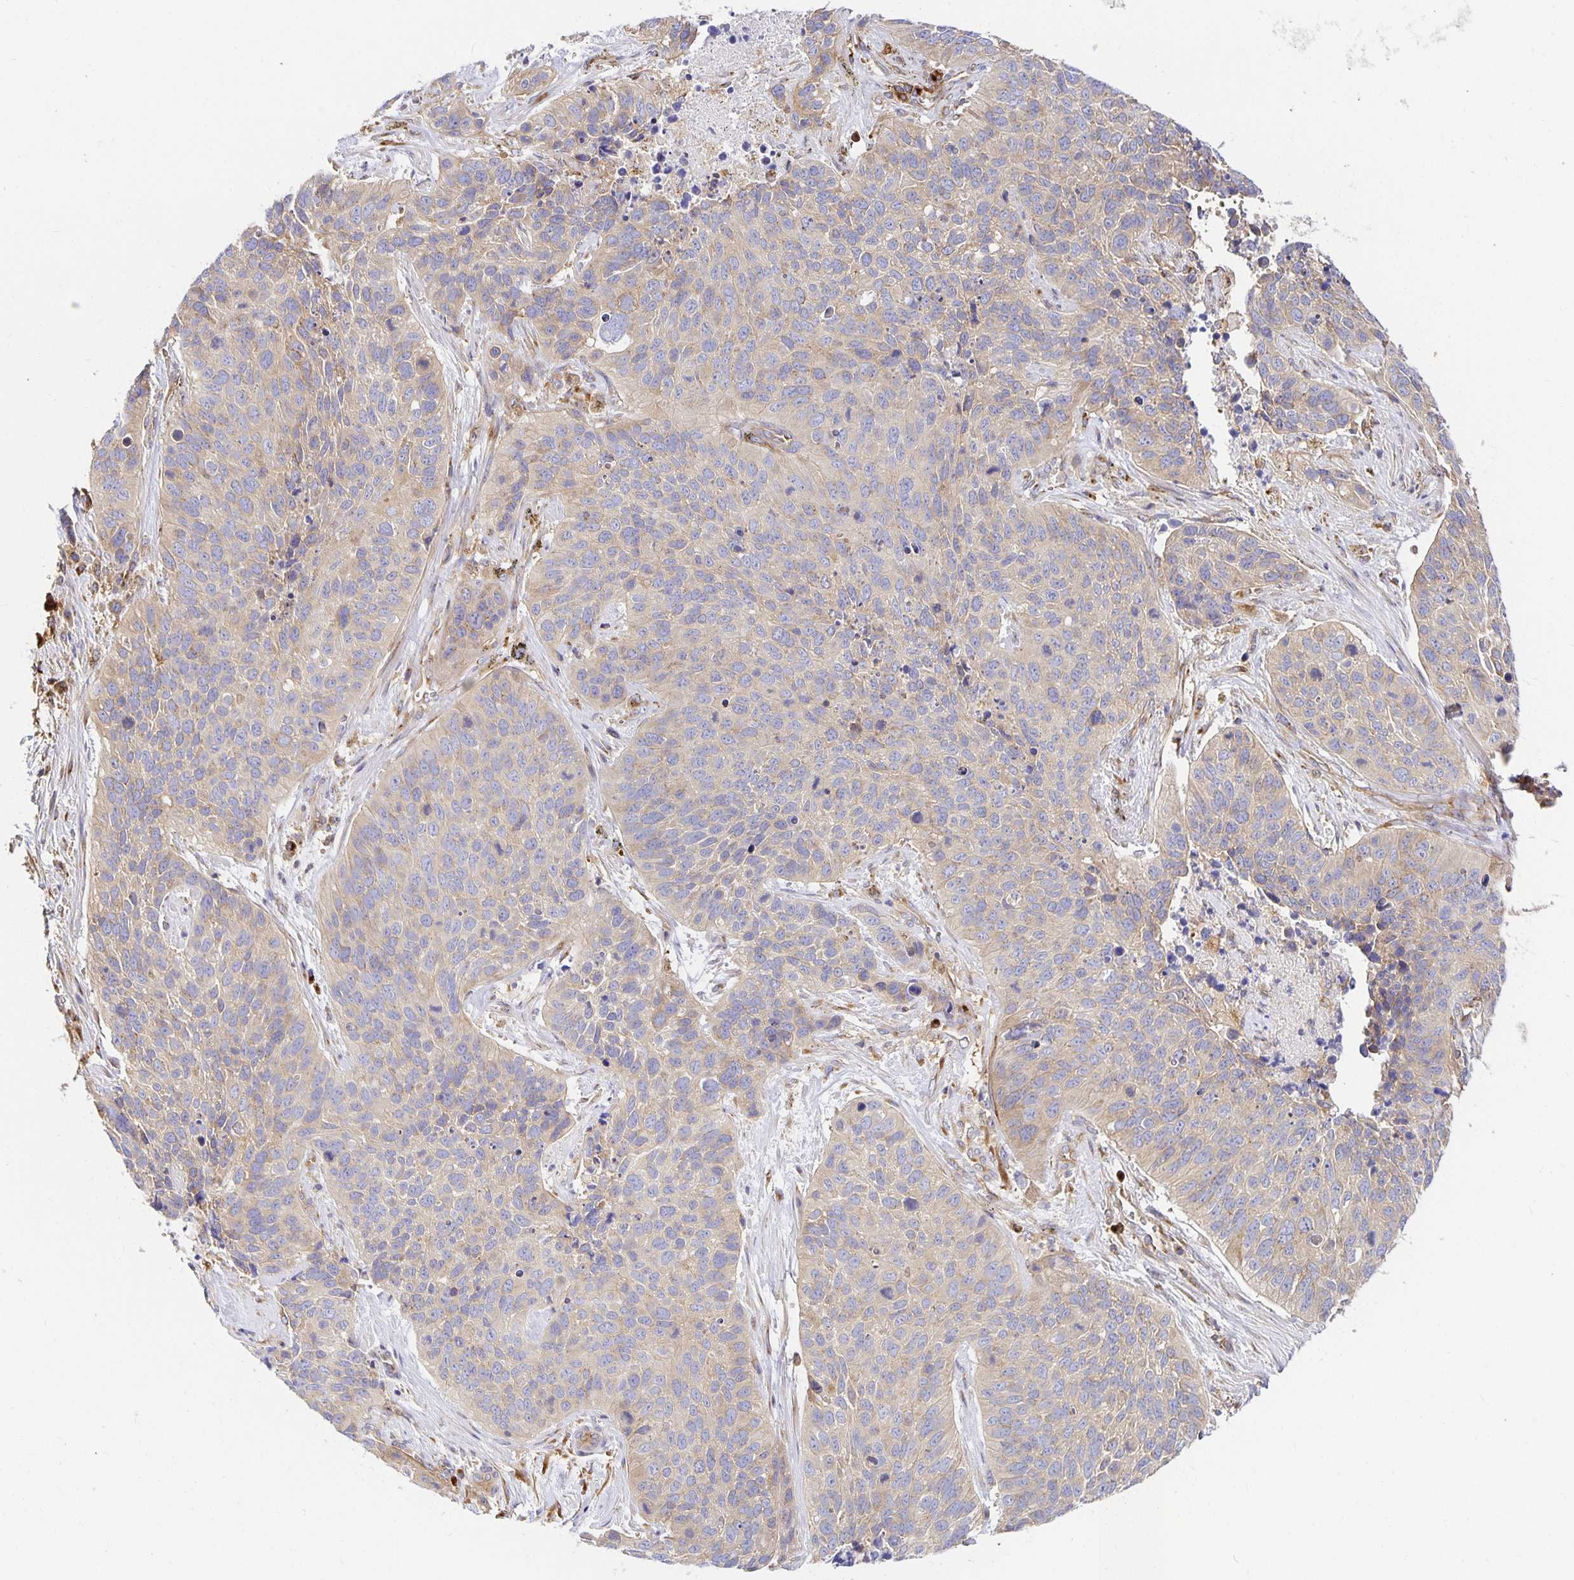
{"staining": {"intensity": "weak", "quantity": "<25%", "location": "cytoplasmic/membranous"}, "tissue": "lung cancer", "cell_type": "Tumor cells", "image_type": "cancer", "snomed": [{"axis": "morphology", "description": "Squamous cell carcinoma, NOS"}, {"axis": "topography", "description": "Lung"}], "caption": "Immunohistochemistry histopathology image of neoplastic tissue: human lung cancer (squamous cell carcinoma) stained with DAB (3,3'-diaminobenzidine) reveals no significant protein positivity in tumor cells.", "gene": "USO1", "patient": {"sex": "male", "age": 62}}